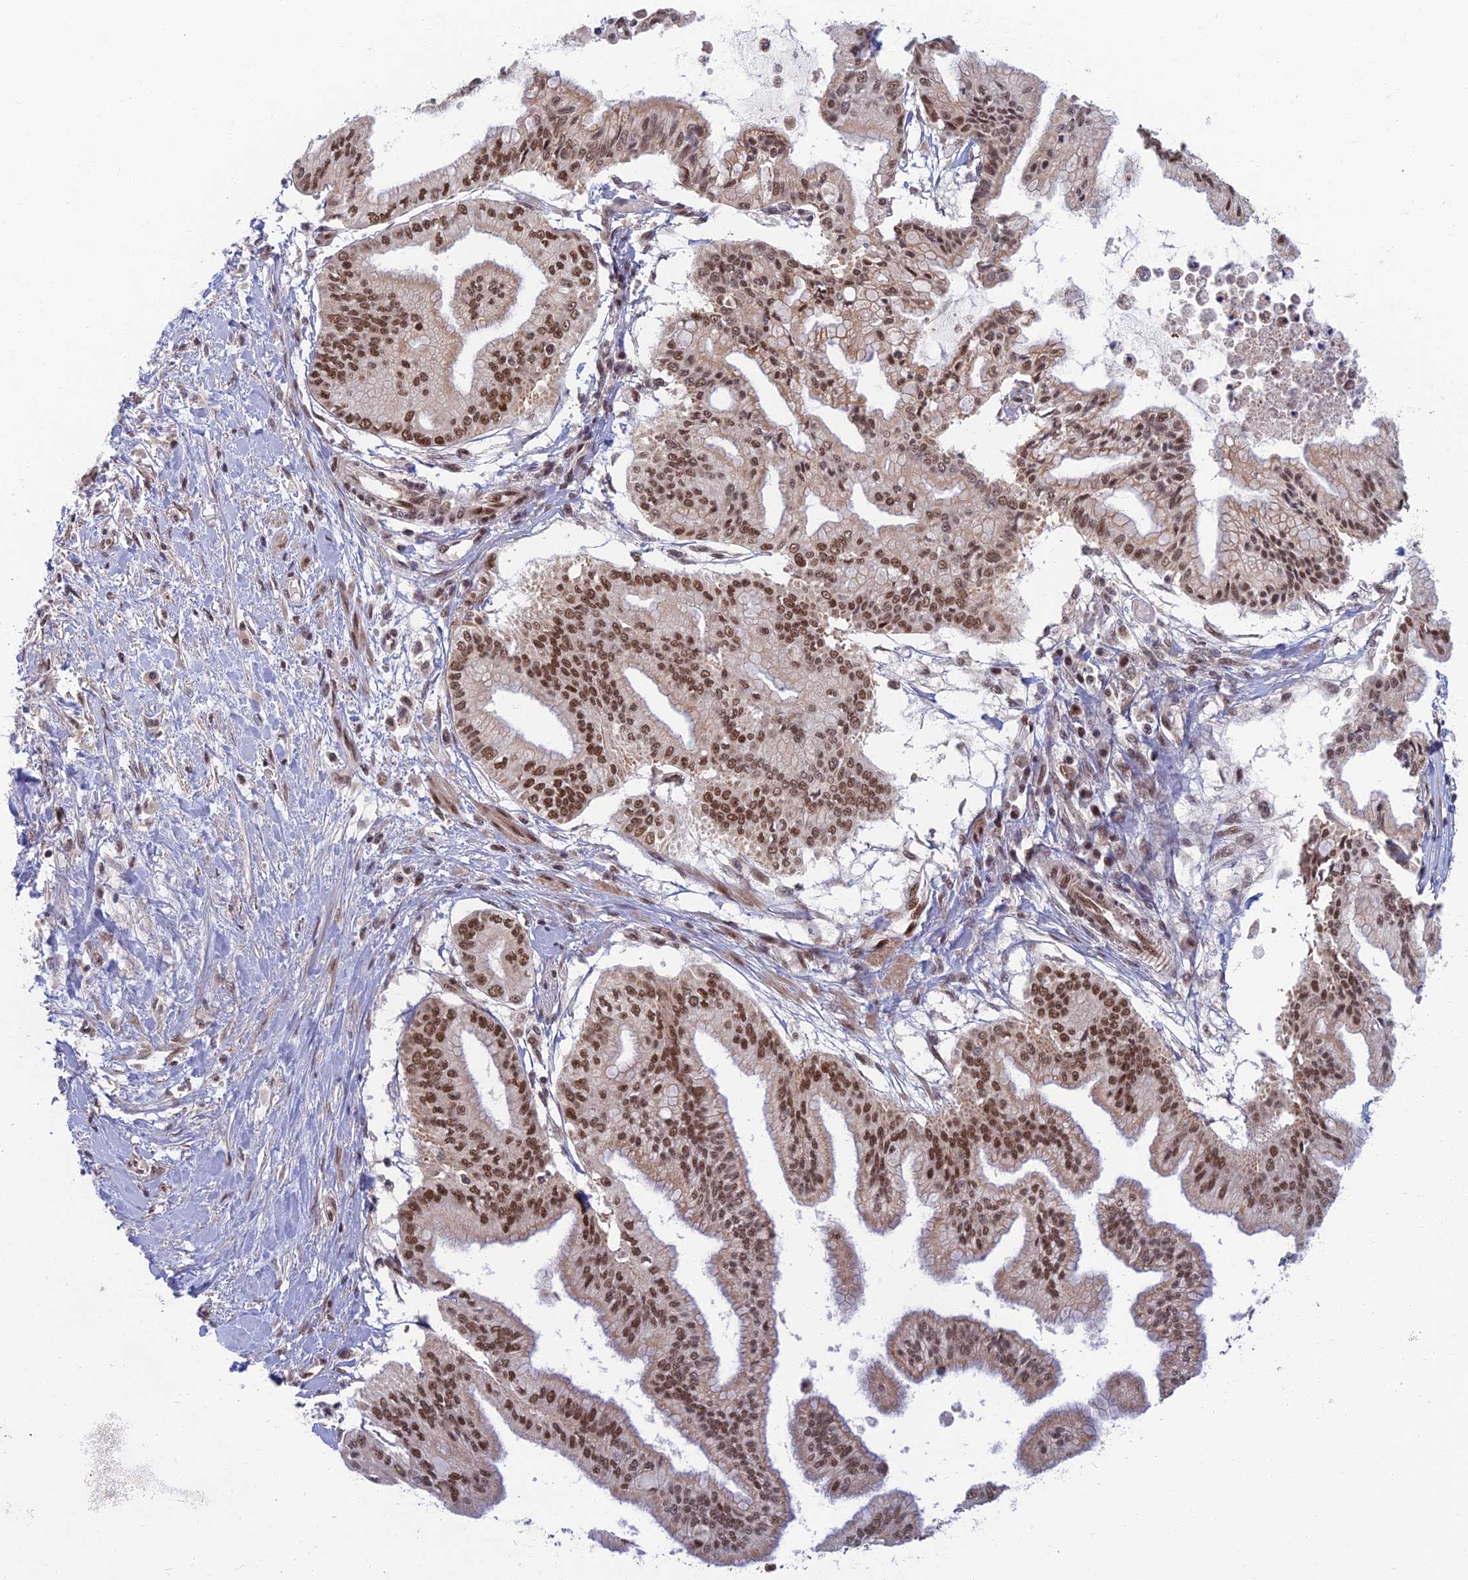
{"staining": {"intensity": "moderate", "quantity": ">75%", "location": "nuclear"}, "tissue": "pancreatic cancer", "cell_type": "Tumor cells", "image_type": "cancer", "snomed": [{"axis": "morphology", "description": "Adenocarcinoma, NOS"}, {"axis": "topography", "description": "Pancreas"}], "caption": "IHC (DAB (3,3'-diaminobenzidine)) staining of pancreatic cancer (adenocarcinoma) displays moderate nuclear protein positivity in approximately >75% of tumor cells.", "gene": "TCEA2", "patient": {"sex": "male", "age": 46}}